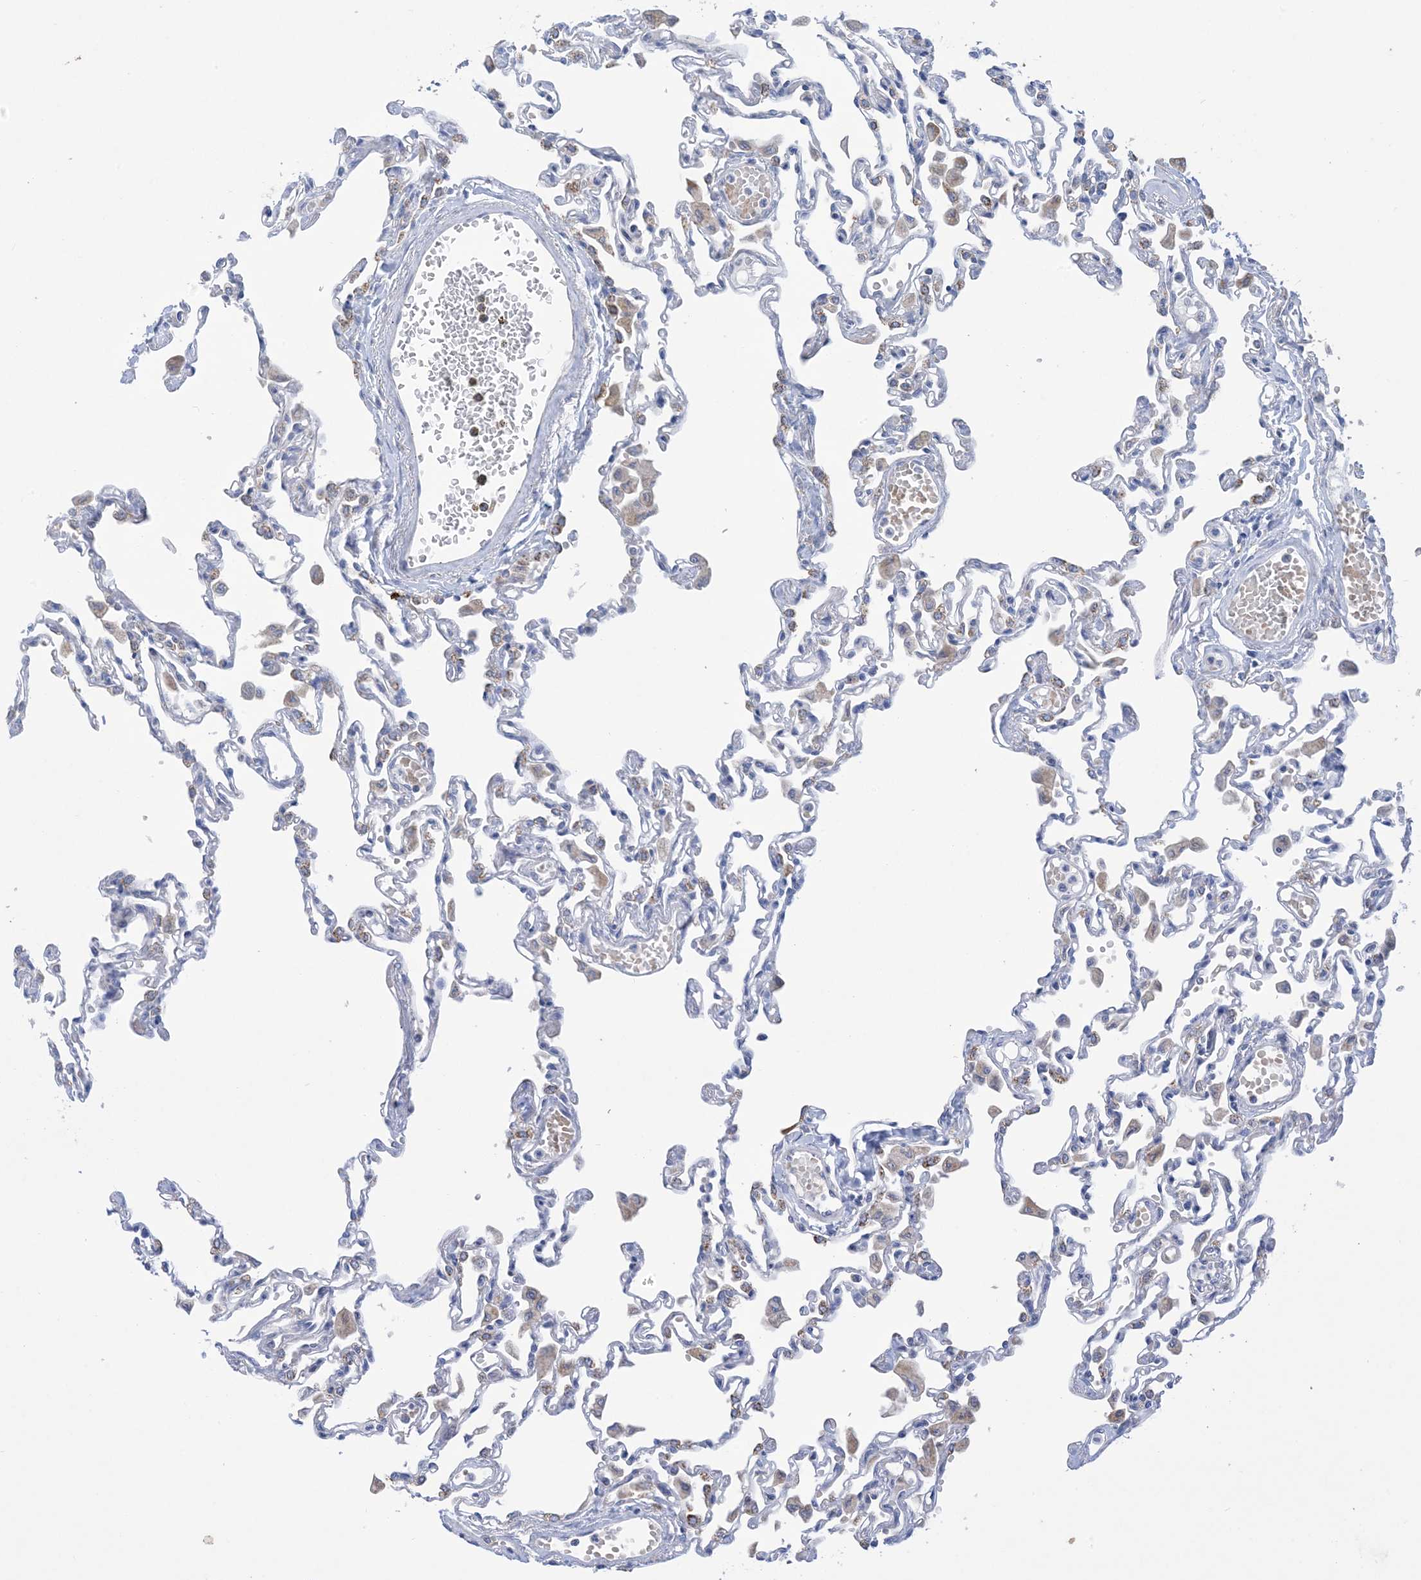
{"staining": {"intensity": "negative", "quantity": "none", "location": "none"}, "tissue": "lung", "cell_type": "Alveolar cells", "image_type": "normal", "snomed": [{"axis": "morphology", "description": "Normal tissue, NOS"}, {"axis": "topography", "description": "Bronchus"}, {"axis": "topography", "description": "Lung"}], "caption": "Alveolar cells show no significant expression in benign lung. Brightfield microscopy of immunohistochemistry stained with DAB (3,3'-diaminobenzidine) (brown) and hematoxylin (blue), captured at high magnification.", "gene": "CLEC16A", "patient": {"sex": "female", "age": 49}}